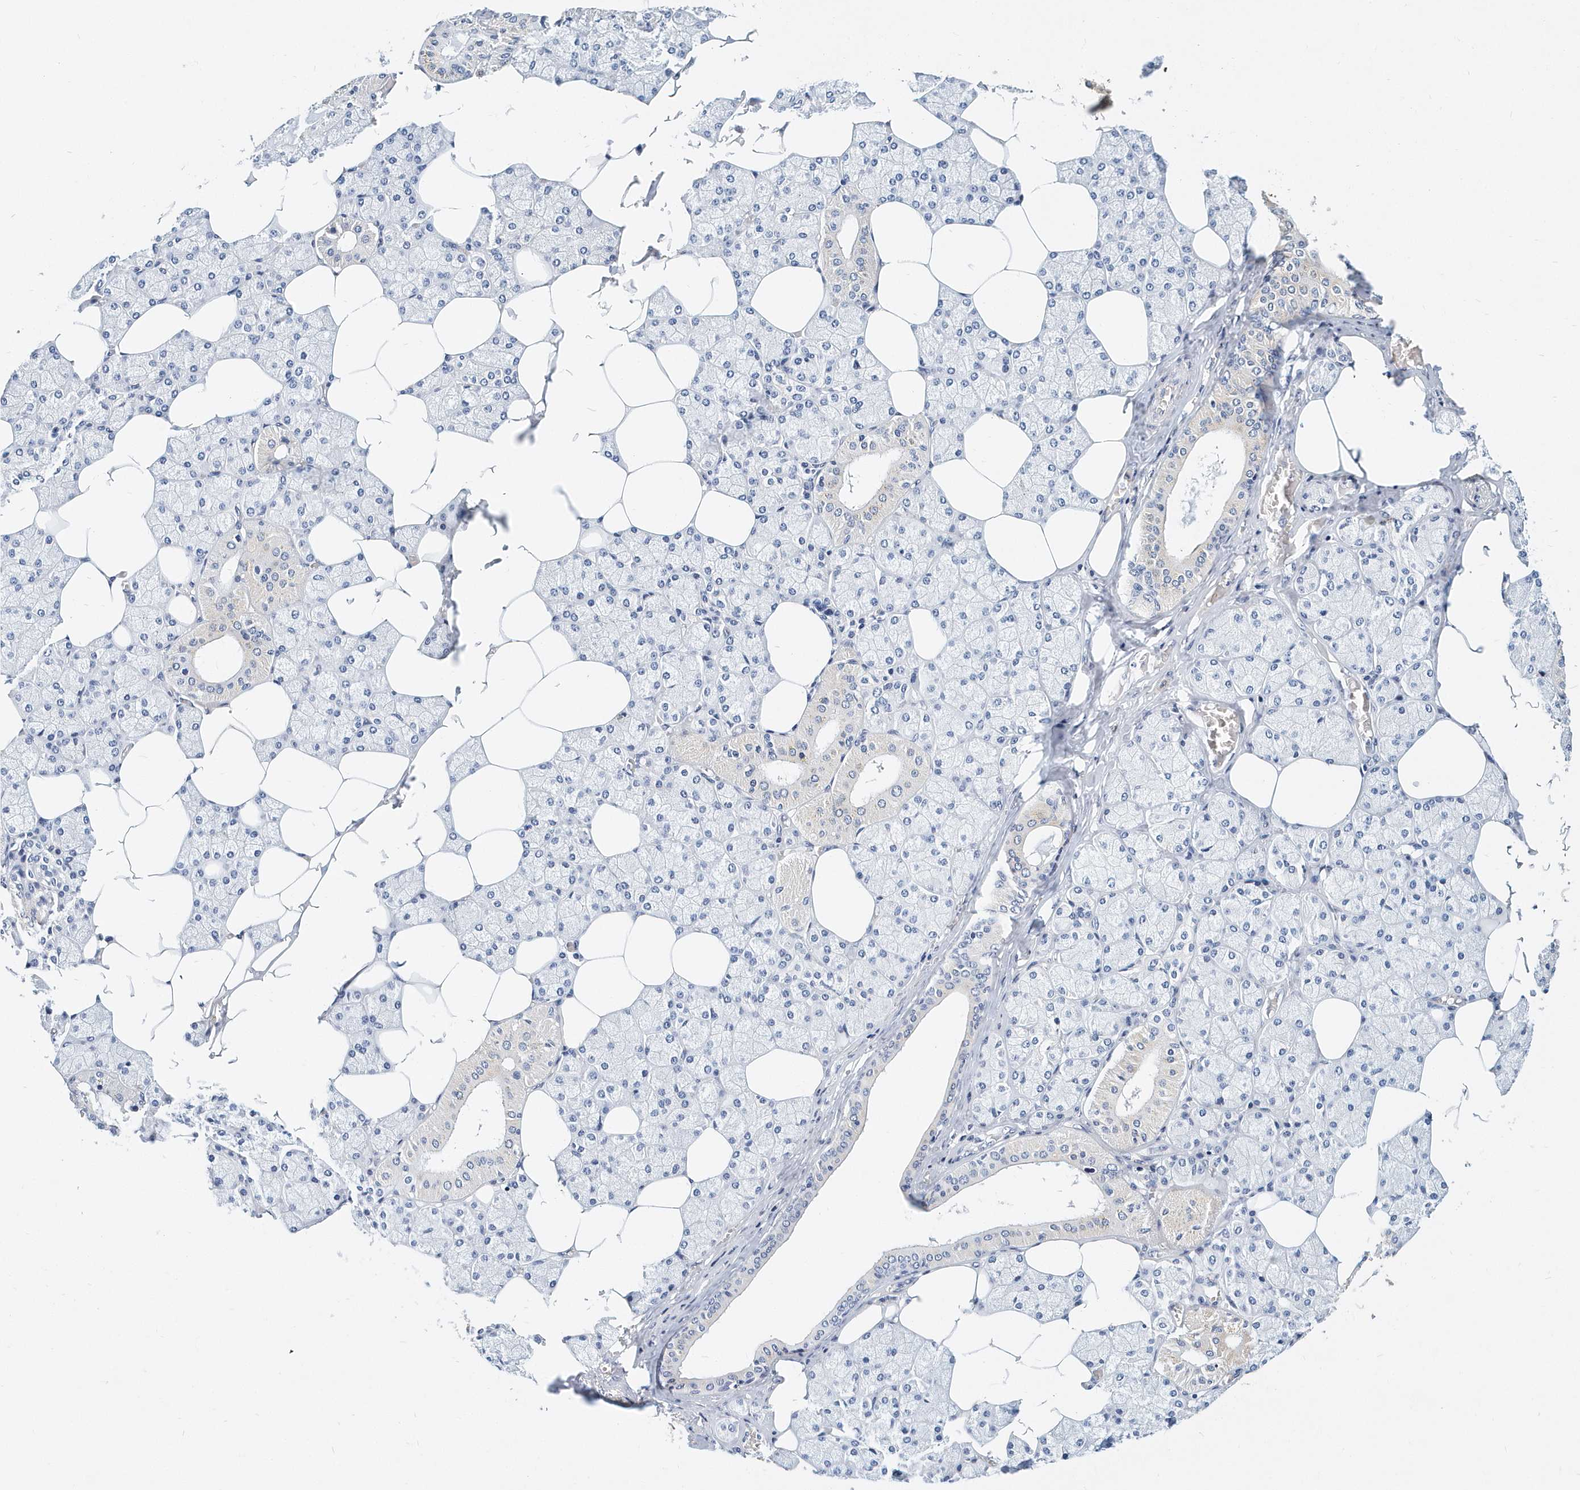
{"staining": {"intensity": "negative", "quantity": "none", "location": "none"}, "tissue": "salivary gland", "cell_type": "Glandular cells", "image_type": "normal", "snomed": [{"axis": "morphology", "description": "Normal tissue, NOS"}, {"axis": "topography", "description": "Salivary gland"}], "caption": "DAB immunohistochemical staining of benign human salivary gland shows no significant expression in glandular cells.", "gene": "ITGA2B", "patient": {"sex": "male", "age": 62}}